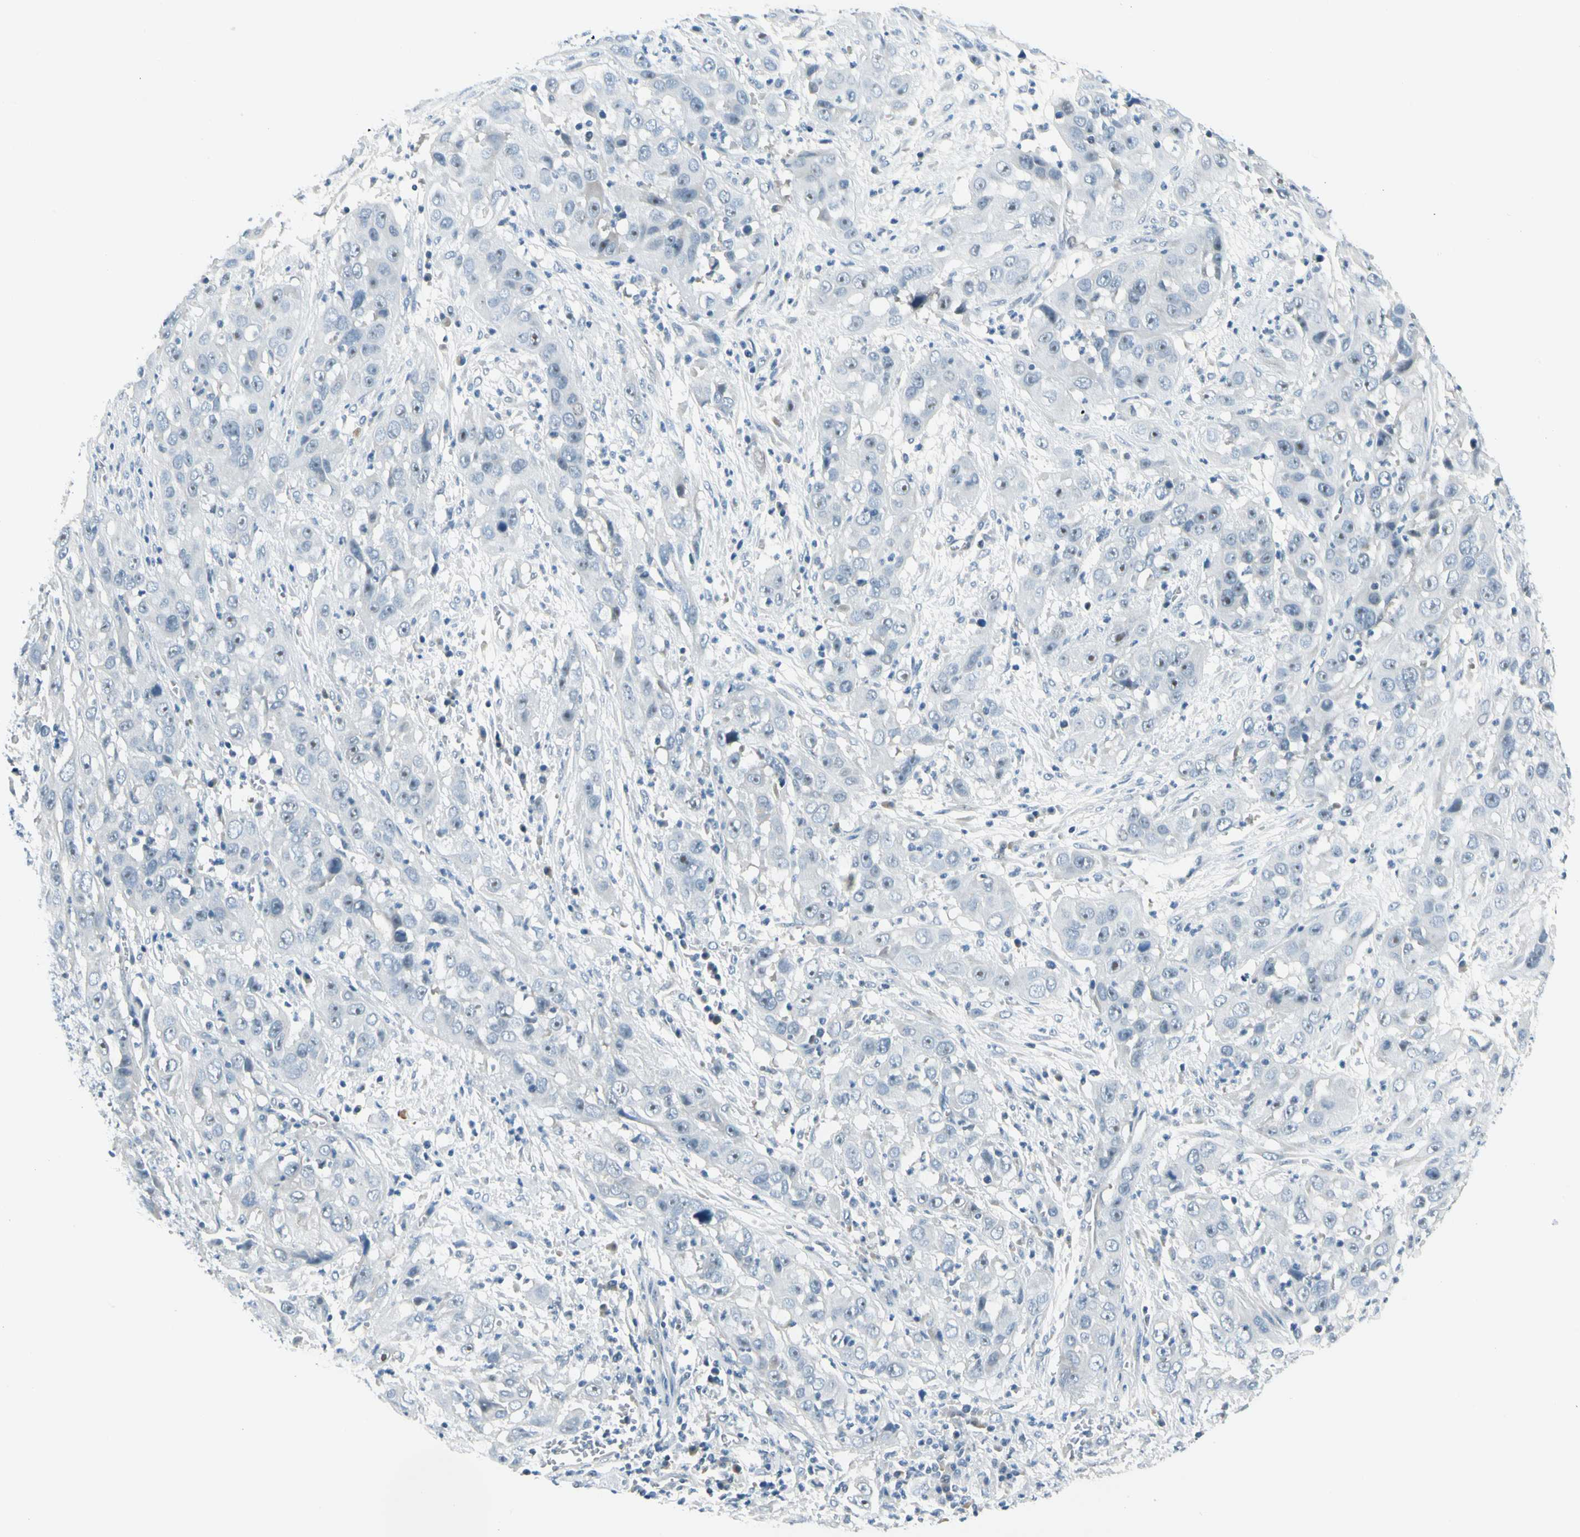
{"staining": {"intensity": "negative", "quantity": "none", "location": "none"}, "tissue": "cervical cancer", "cell_type": "Tumor cells", "image_type": "cancer", "snomed": [{"axis": "morphology", "description": "Squamous cell carcinoma, NOS"}, {"axis": "topography", "description": "Cervix"}], "caption": "A high-resolution image shows immunohistochemistry staining of cervical squamous cell carcinoma, which shows no significant positivity in tumor cells.", "gene": "ZSCAN1", "patient": {"sex": "female", "age": 32}}